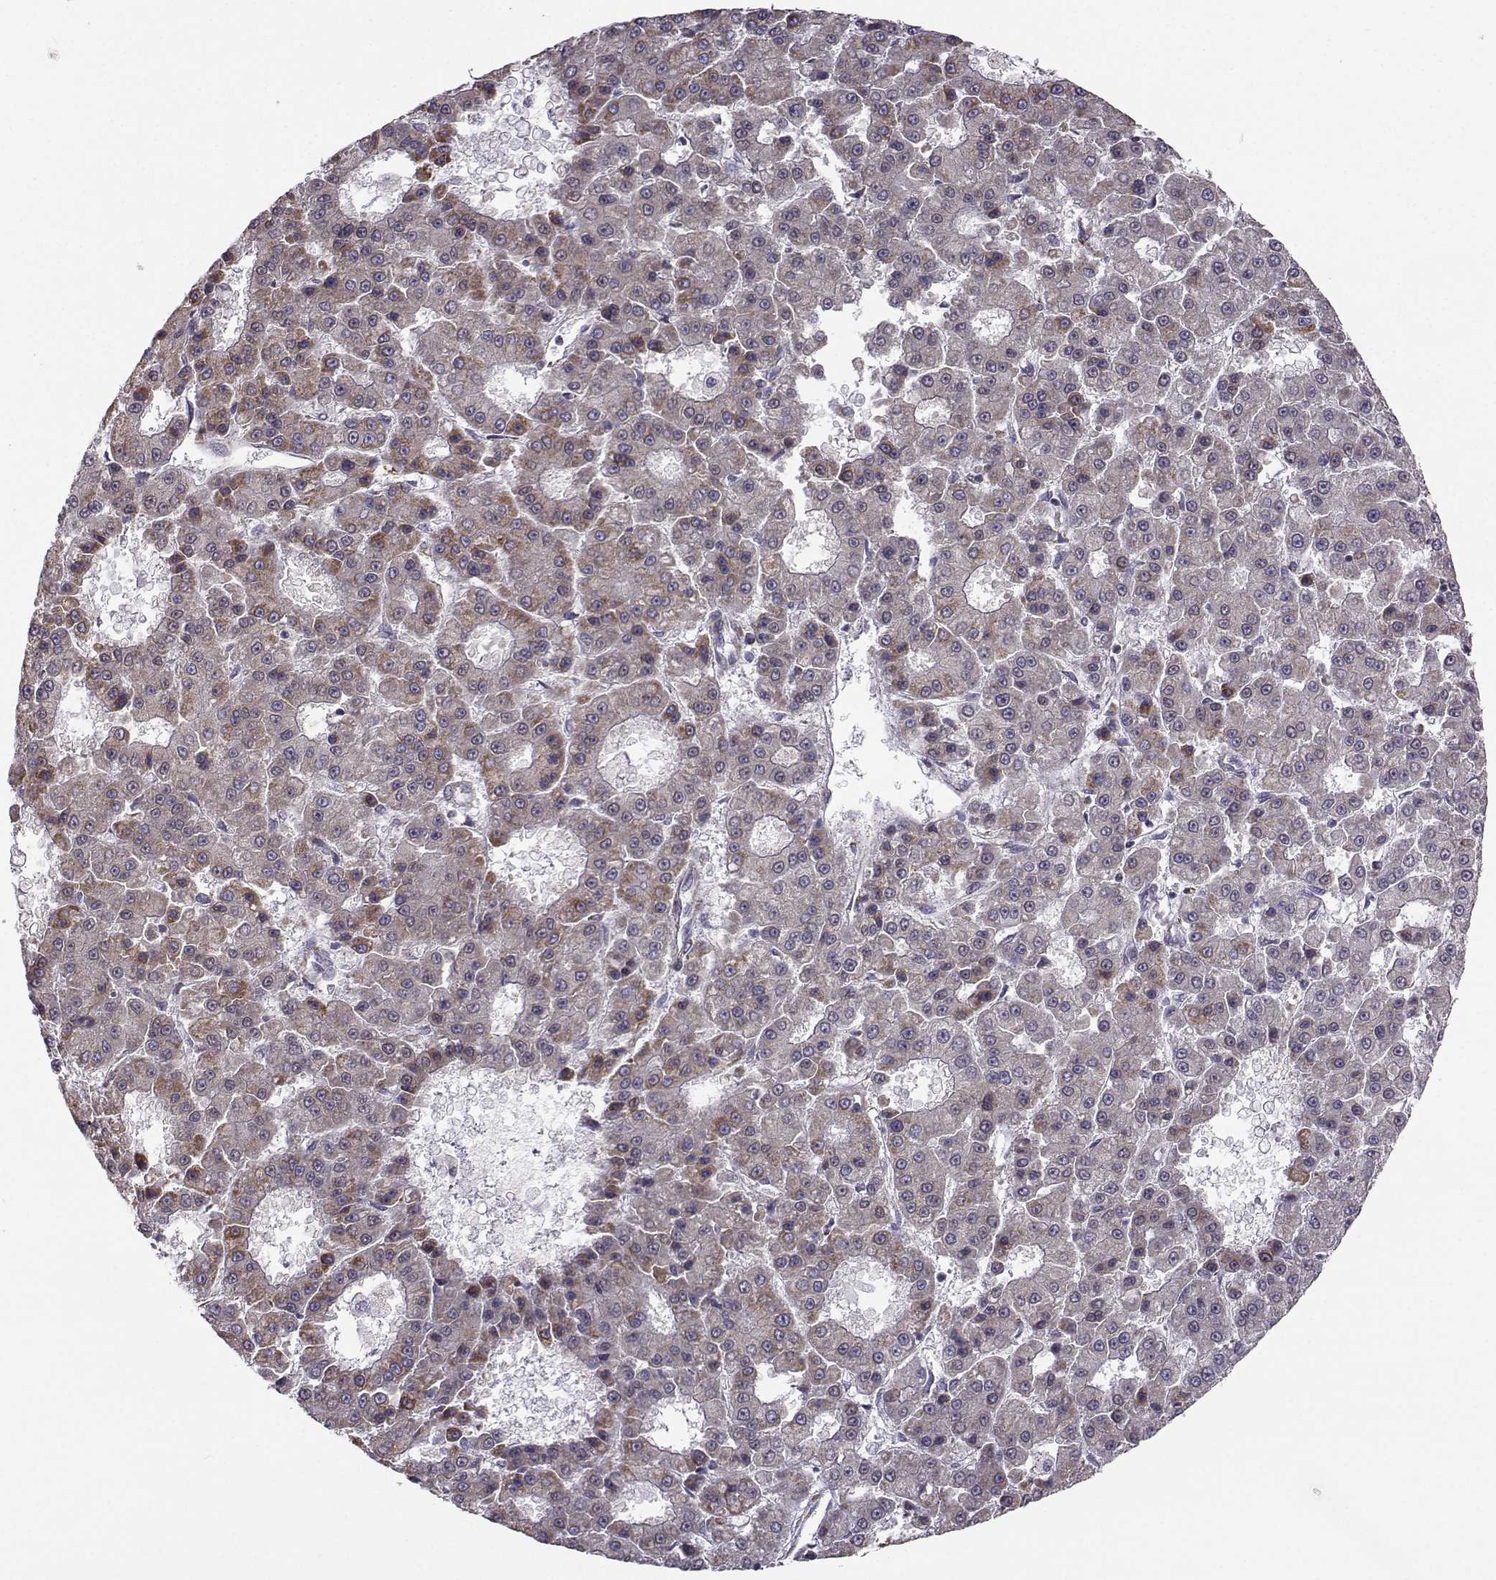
{"staining": {"intensity": "moderate", "quantity": "25%-75%", "location": "cytoplasmic/membranous"}, "tissue": "liver cancer", "cell_type": "Tumor cells", "image_type": "cancer", "snomed": [{"axis": "morphology", "description": "Carcinoma, Hepatocellular, NOS"}, {"axis": "topography", "description": "Liver"}], "caption": "Hepatocellular carcinoma (liver) tissue displays moderate cytoplasmic/membranous positivity in about 25%-75% of tumor cells", "gene": "NECAB3", "patient": {"sex": "male", "age": 70}}